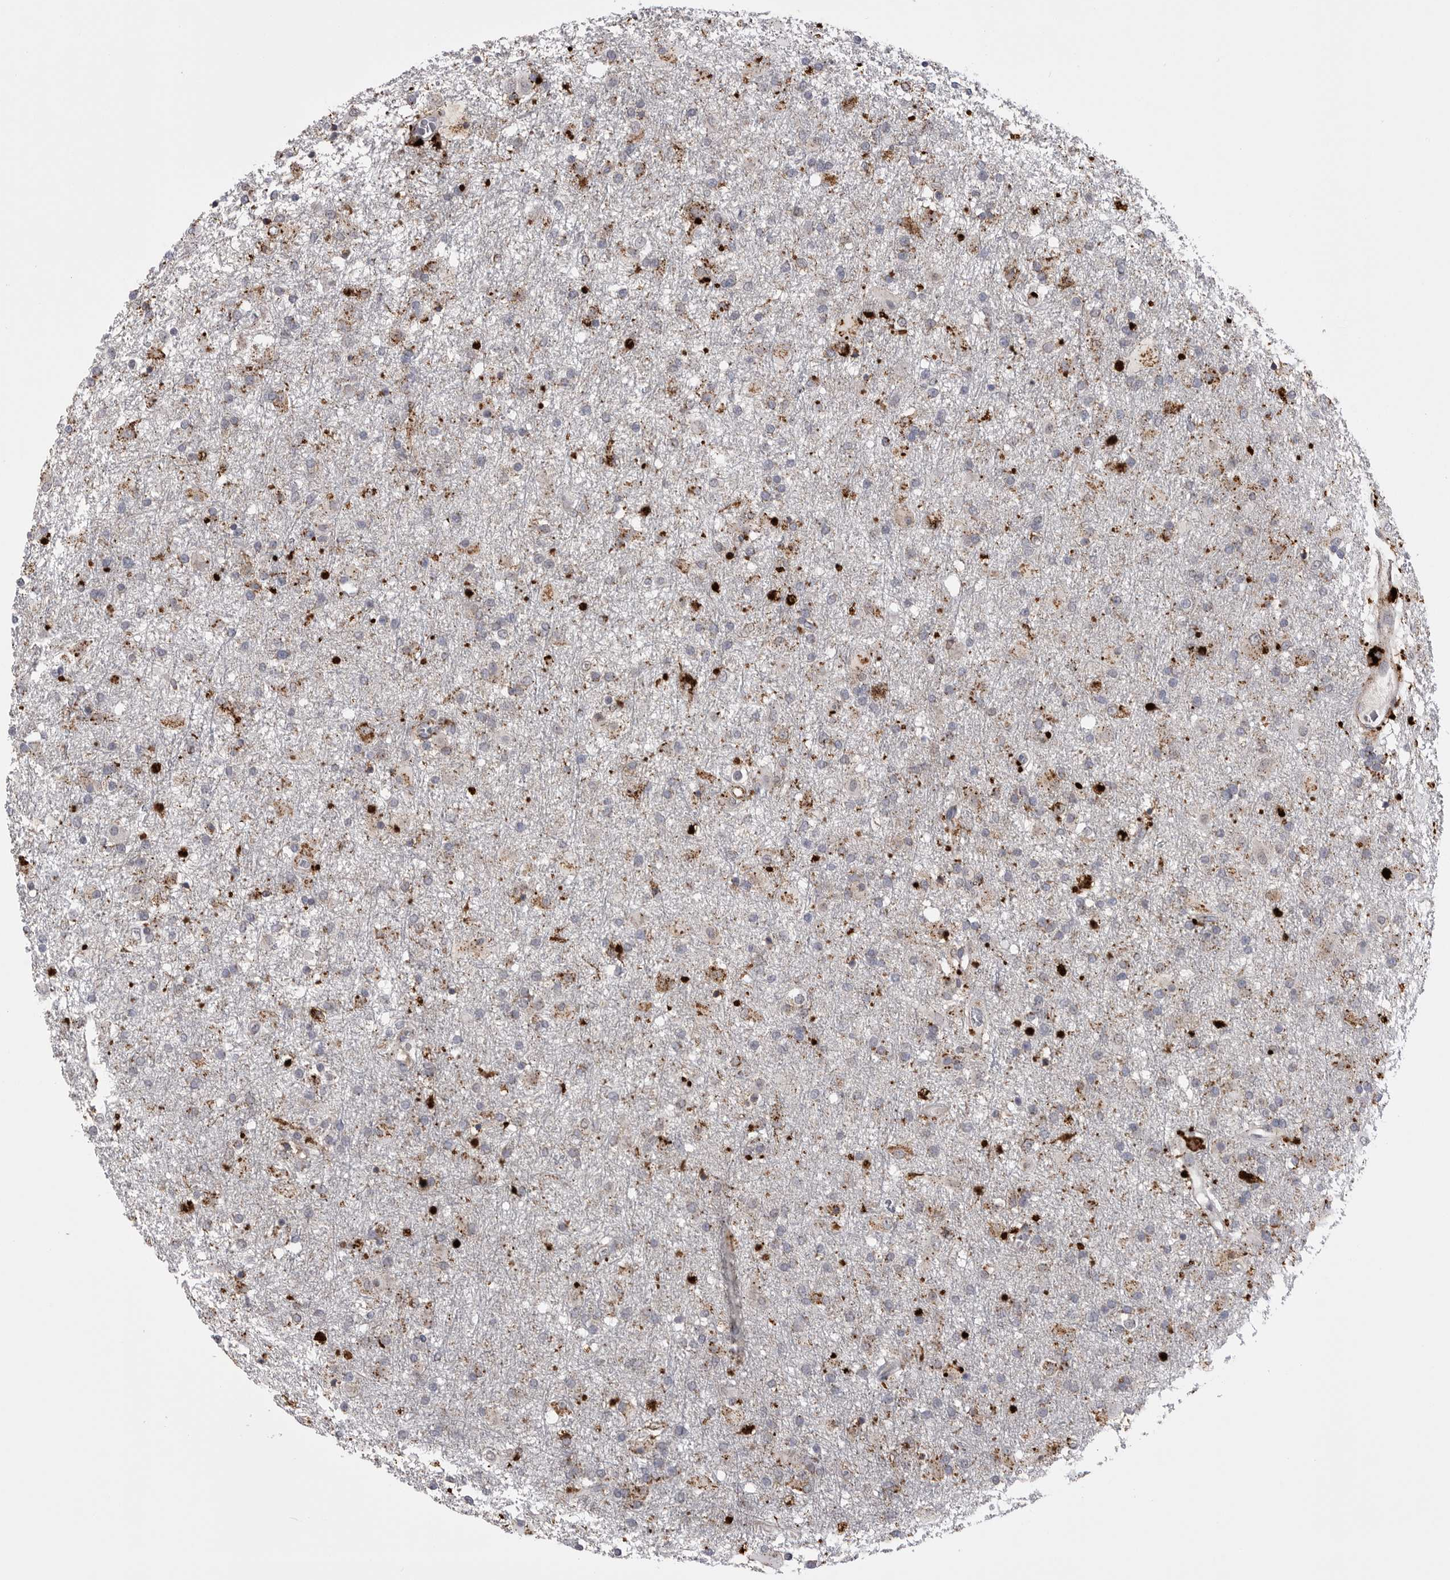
{"staining": {"intensity": "moderate", "quantity": "<25%", "location": "cytoplasmic/membranous"}, "tissue": "glioma", "cell_type": "Tumor cells", "image_type": "cancer", "snomed": [{"axis": "morphology", "description": "Glioma, malignant, Low grade"}, {"axis": "topography", "description": "Brain"}], "caption": "Protein staining by immunohistochemistry demonstrates moderate cytoplasmic/membranous staining in about <25% of tumor cells in glioma.", "gene": "PSPN", "patient": {"sex": "male", "age": 65}}